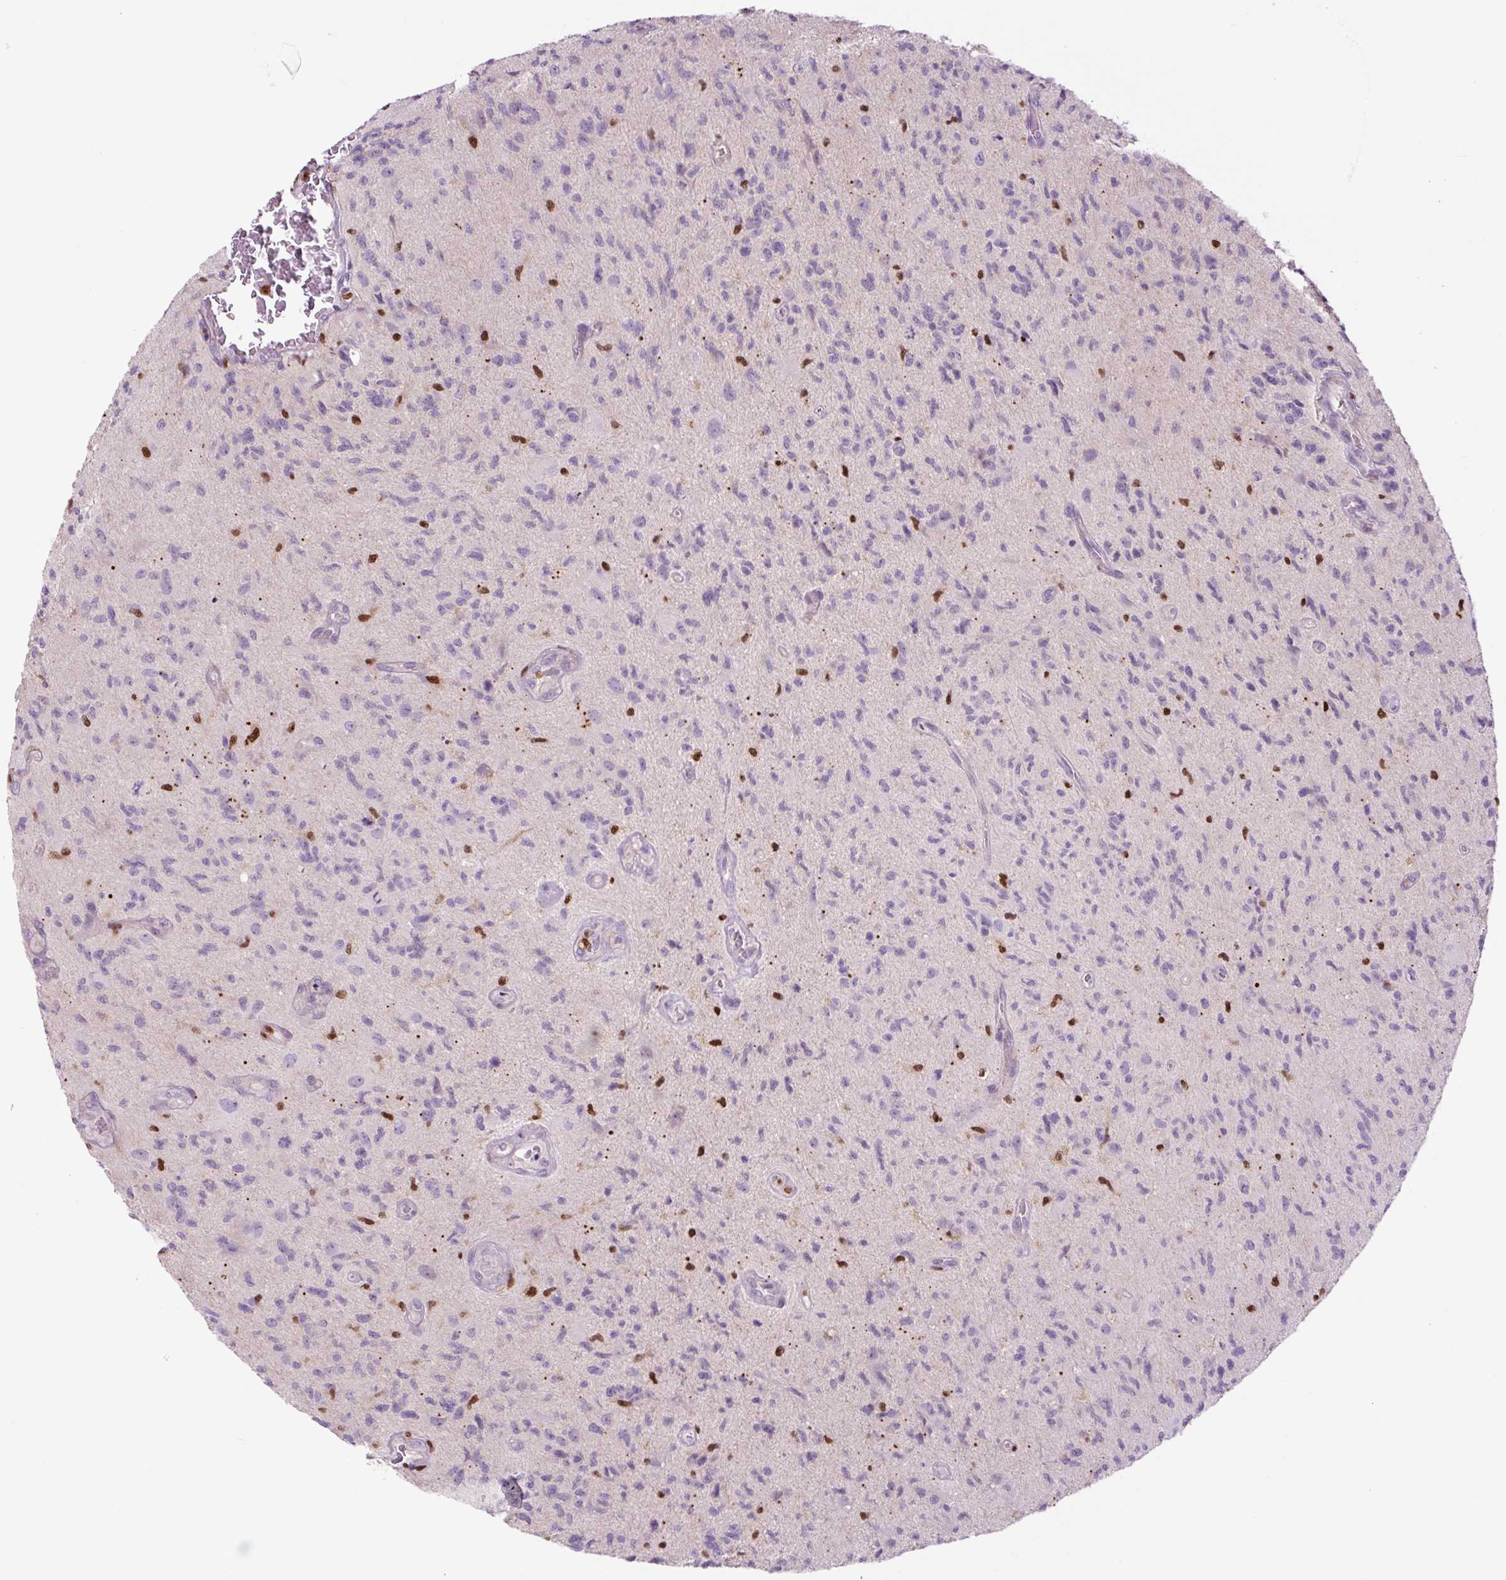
{"staining": {"intensity": "negative", "quantity": "none", "location": "none"}, "tissue": "glioma", "cell_type": "Tumor cells", "image_type": "cancer", "snomed": [{"axis": "morphology", "description": "Glioma, malignant, High grade"}, {"axis": "topography", "description": "Brain"}], "caption": "The immunohistochemistry micrograph has no significant expression in tumor cells of glioma tissue. (DAB immunohistochemistry (IHC) visualized using brightfield microscopy, high magnification).", "gene": "SPI1", "patient": {"sex": "male", "age": 67}}